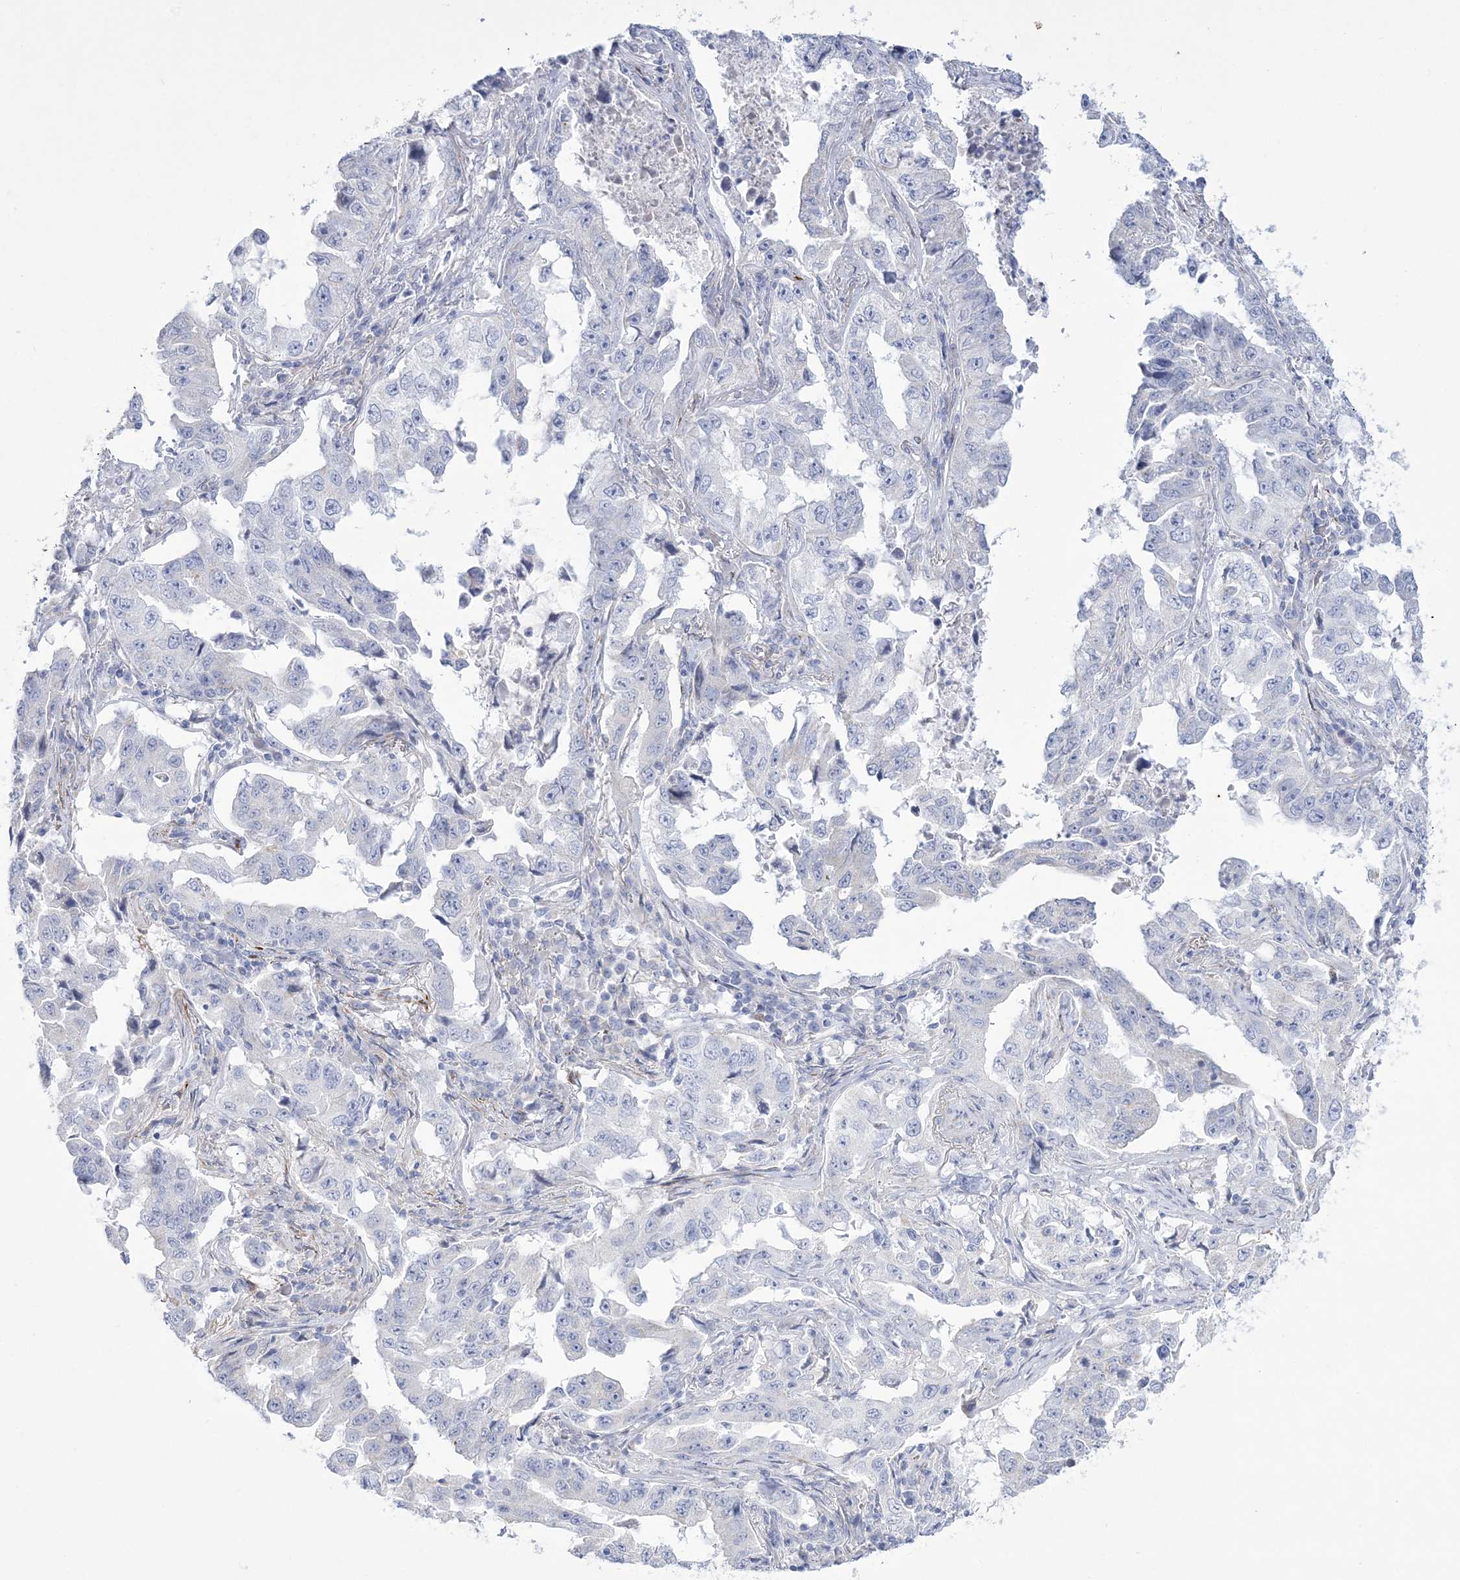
{"staining": {"intensity": "negative", "quantity": "none", "location": "none"}, "tissue": "lung cancer", "cell_type": "Tumor cells", "image_type": "cancer", "snomed": [{"axis": "morphology", "description": "Adenocarcinoma, NOS"}, {"axis": "topography", "description": "Lung"}], "caption": "The immunohistochemistry image has no significant expression in tumor cells of lung cancer tissue.", "gene": "WDR27", "patient": {"sex": "female", "age": 51}}